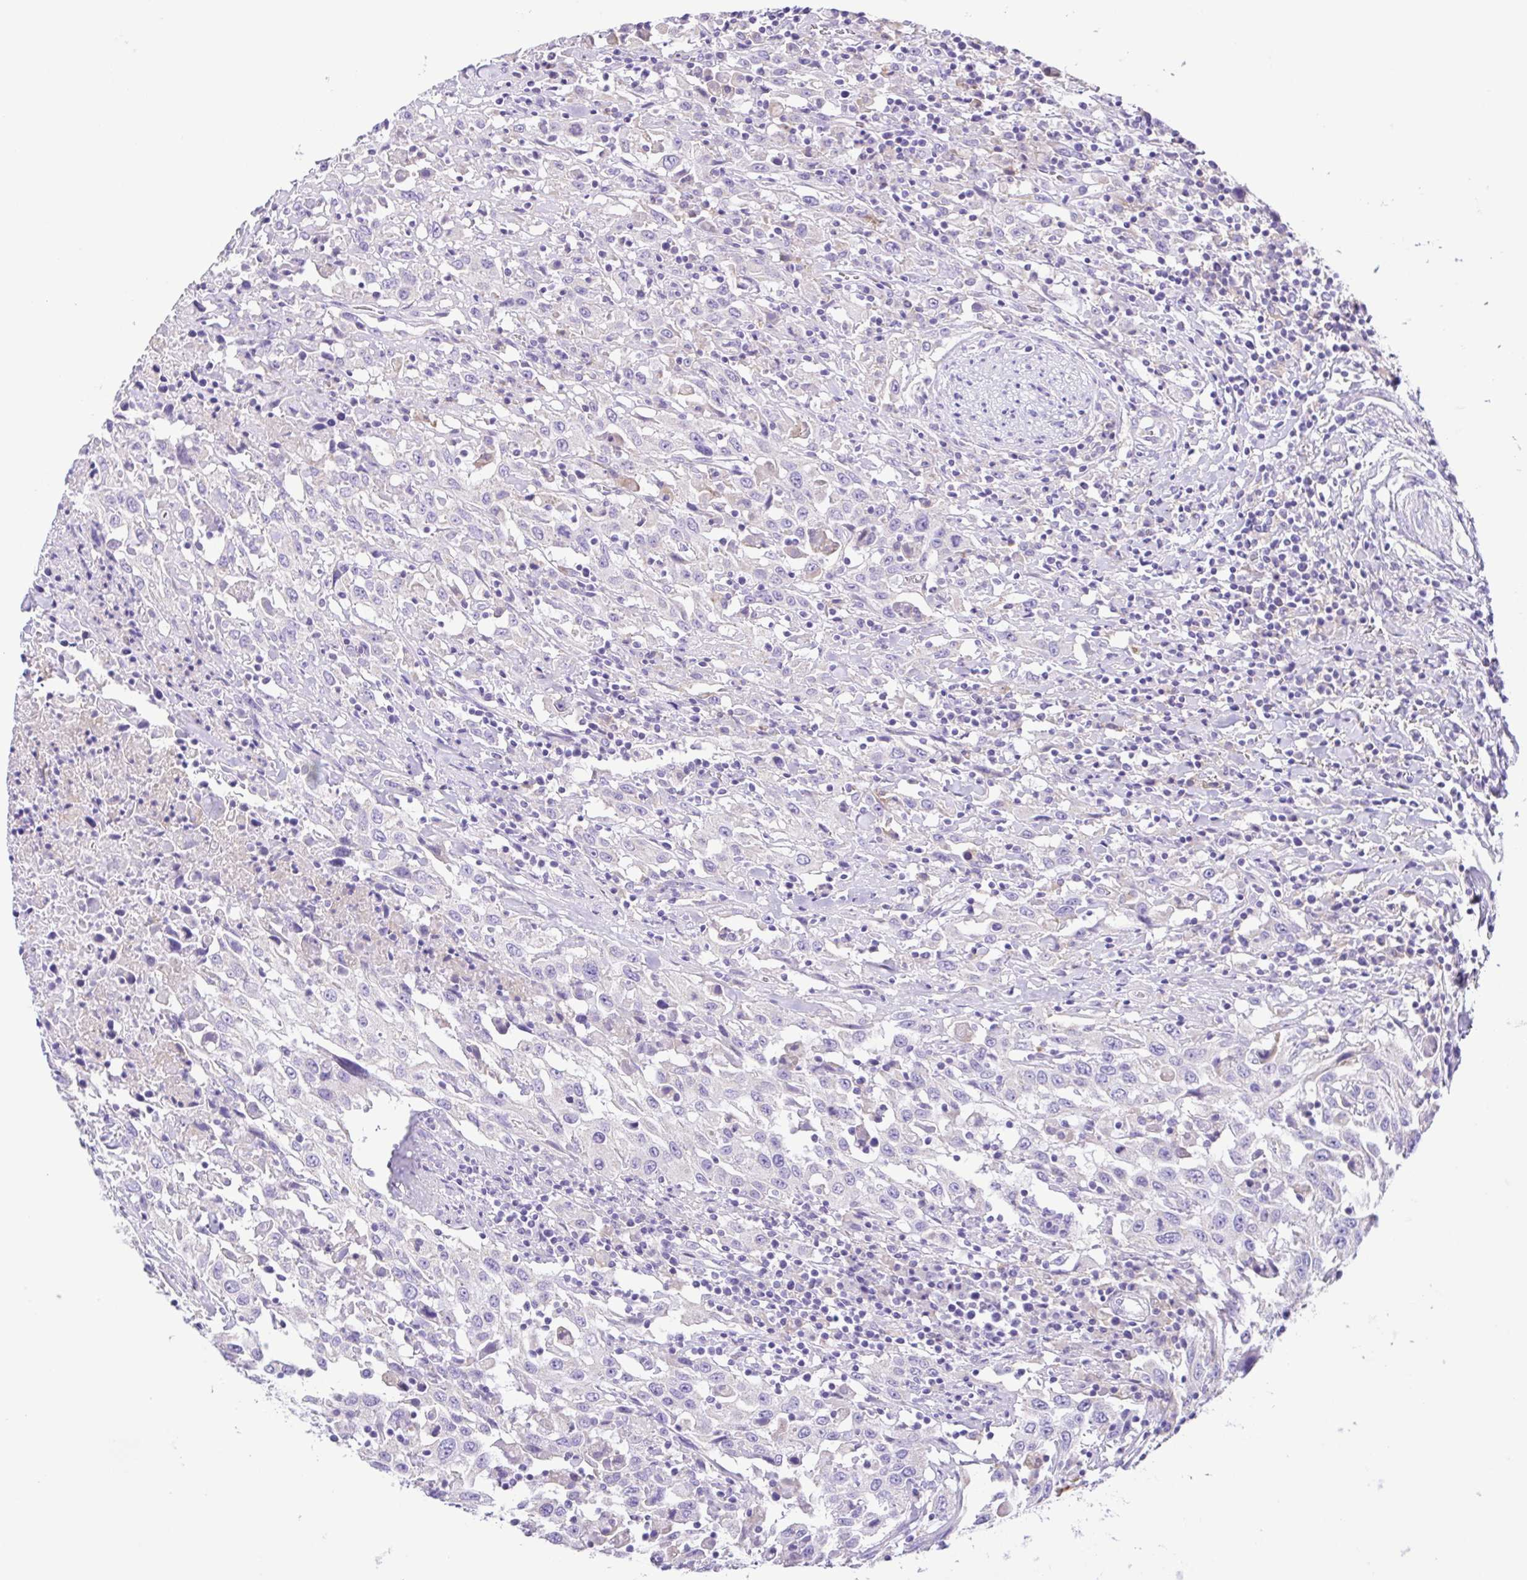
{"staining": {"intensity": "negative", "quantity": "none", "location": "none"}, "tissue": "urothelial cancer", "cell_type": "Tumor cells", "image_type": "cancer", "snomed": [{"axis": "morphology", "description": "Urothelial carcinoma, High grade"}, {"axis": "topography", "description": "Urinary bladder"}], "caption": "Immunohistochemical staining of urothelial cancer demonstrates no significant expression in tumor cells. (Stains: DAB (3,3'-diaminobenzidine) IHC with hematoxylin counter stain, Microscopy: brightfield microscopy at high magnification).", "gene": "CD72", "patient": {"sex": "male", "age": 61}}